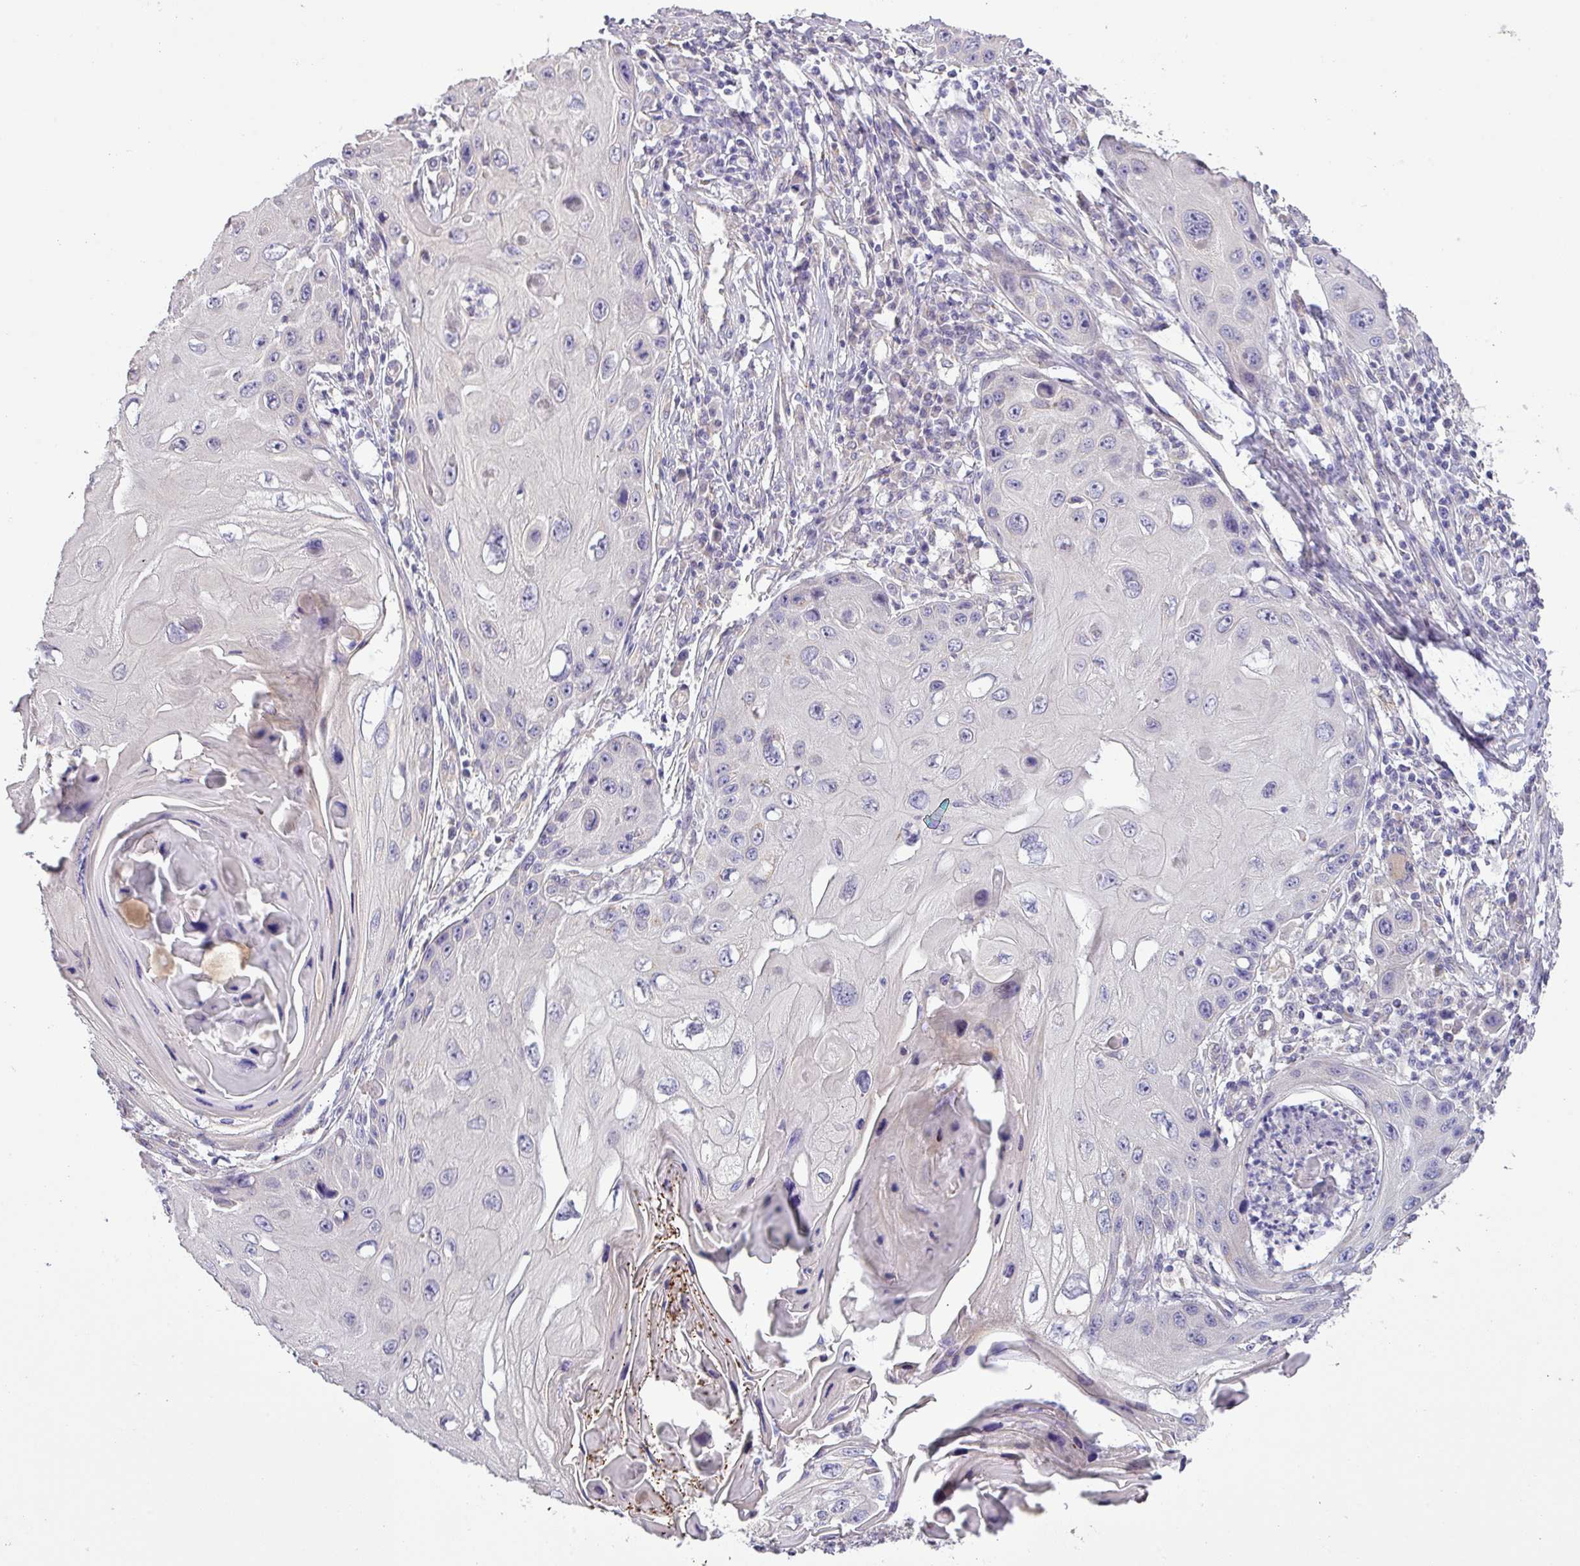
{"staining": {"intensity": "negative", "quantity": "none", "location": "none"}, "tissue": "skin cancer", "cell_type": "Tumor cells", "image_type": "cancer", "snomed": [{"axis": "morphology", "description": "Squamous cell carcinoma, NOS"}, {"axis": "topography", "description": "Skin"}, {"axis": "topography", "description": "Vulva"}], "caption": "High magnification brightfield microscopy of skin squamous cell carcinoma stained with DAB (brown) and counterstained with hematoxylin (blue): tumor cells show no significant staining. (DAB immunohistochemistry (IHC) visualized using brightfield microscopy, high magnification).", "gene": "GALNT12", "patient": {"sex": "female", "age": 44}}